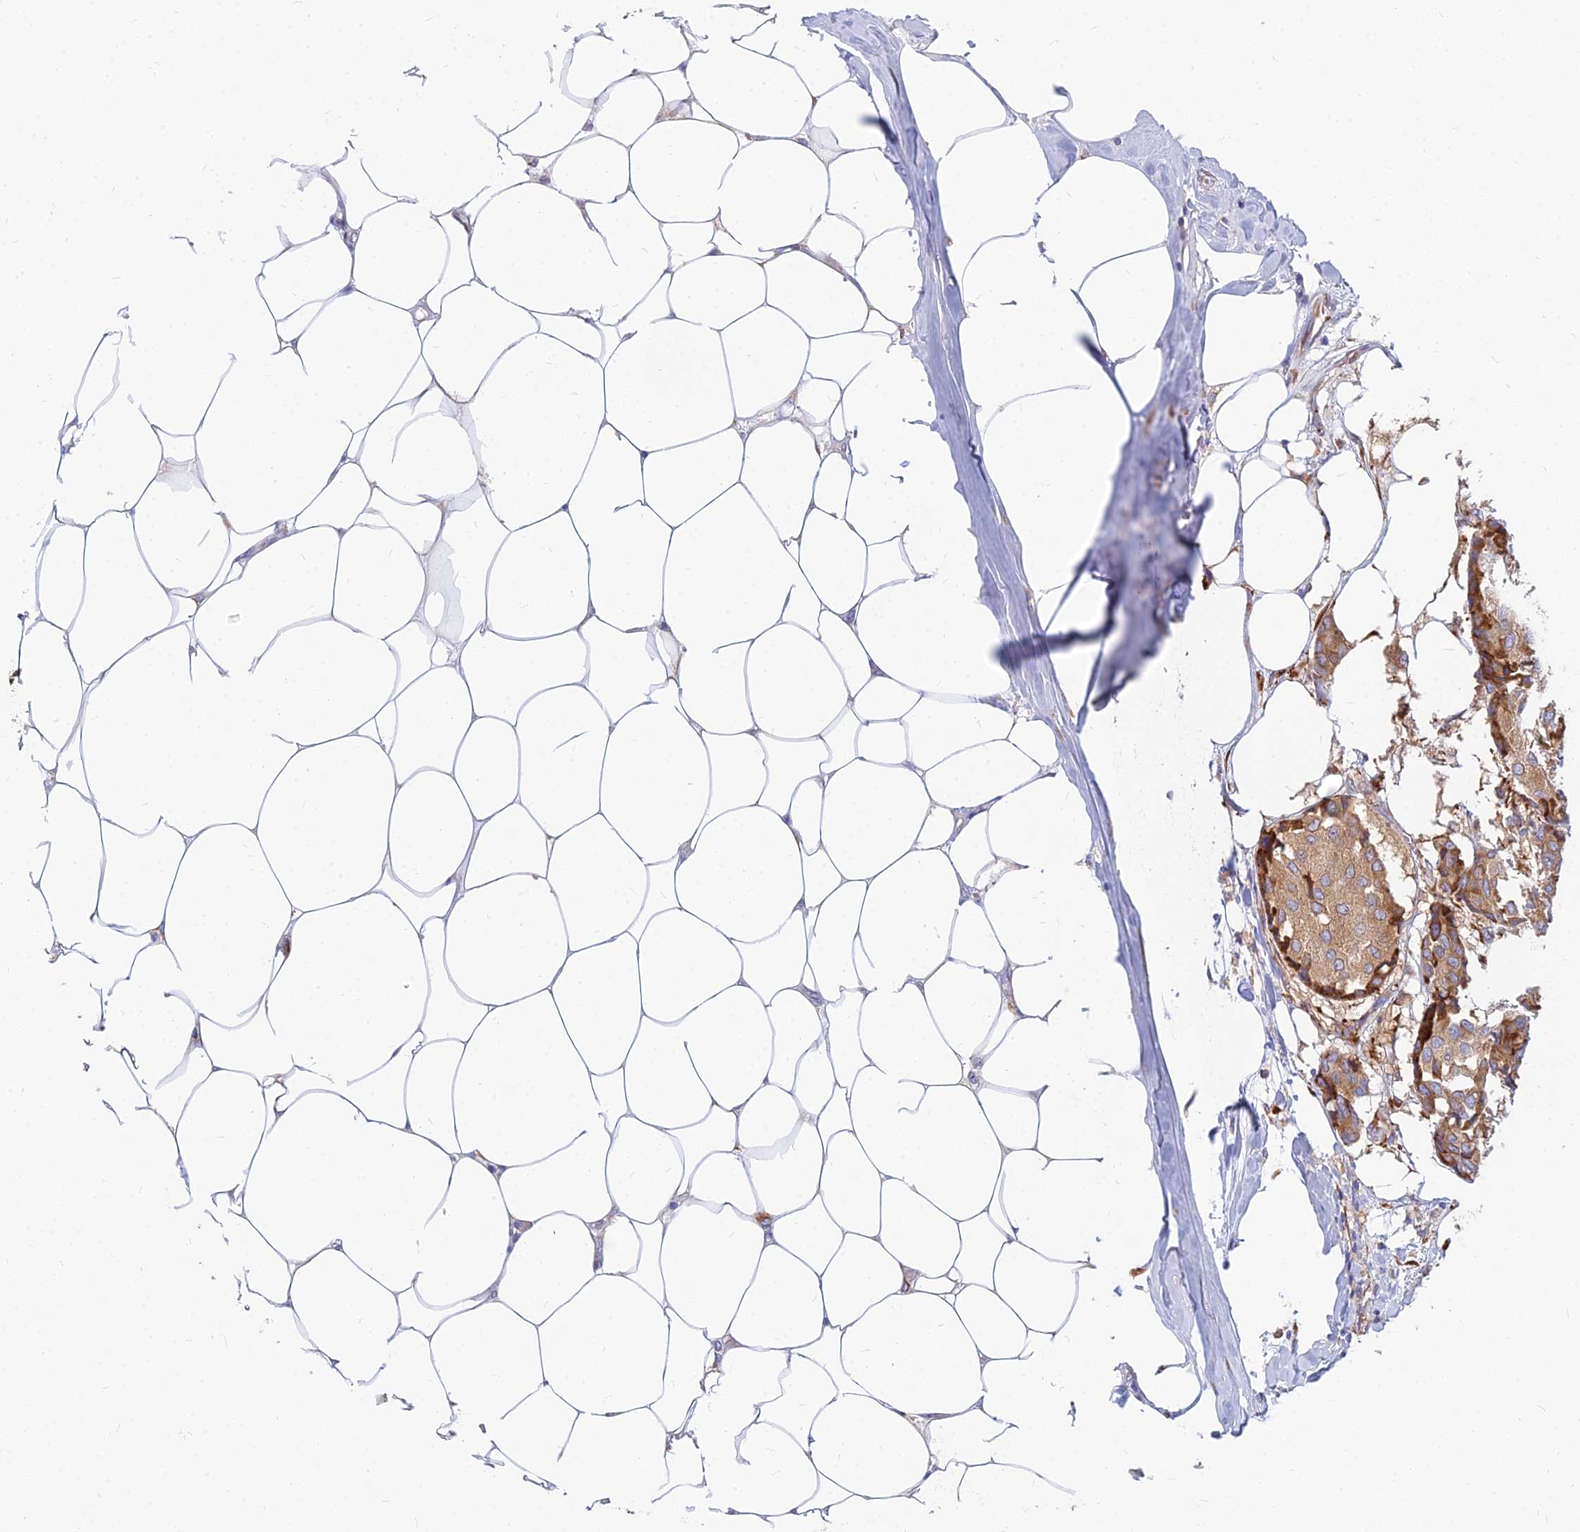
{"staining": {"intensity": "moderate", "quantity": ">75%", "location": "cytoplasmic/membranous"}, "tissue": "breast cancer", "cell_type": "Tumor cells", "image_type": "cancer", "snomed": [{"axis": "morphology", "description": "Duct carcinoma"}, {"axis": "topography", "description": "Breast"}], "caption": "DAB (3,3'-diaminobenzidine) immunohistochemical staining of human breast infiltrating ductal carcinoma displays moderate cytoplasmic/membranous protein positivity in approximately >75% of tumor cells. The staining was performed using DAB (3,3'-diaminobenzidine) to visualize the protein expression in brown, while the nuclei were stained in blue with hematoxylin (Magnification: 20x).", "gene": "CCT6B", "patient": {"sex": "female", "age": 75}}